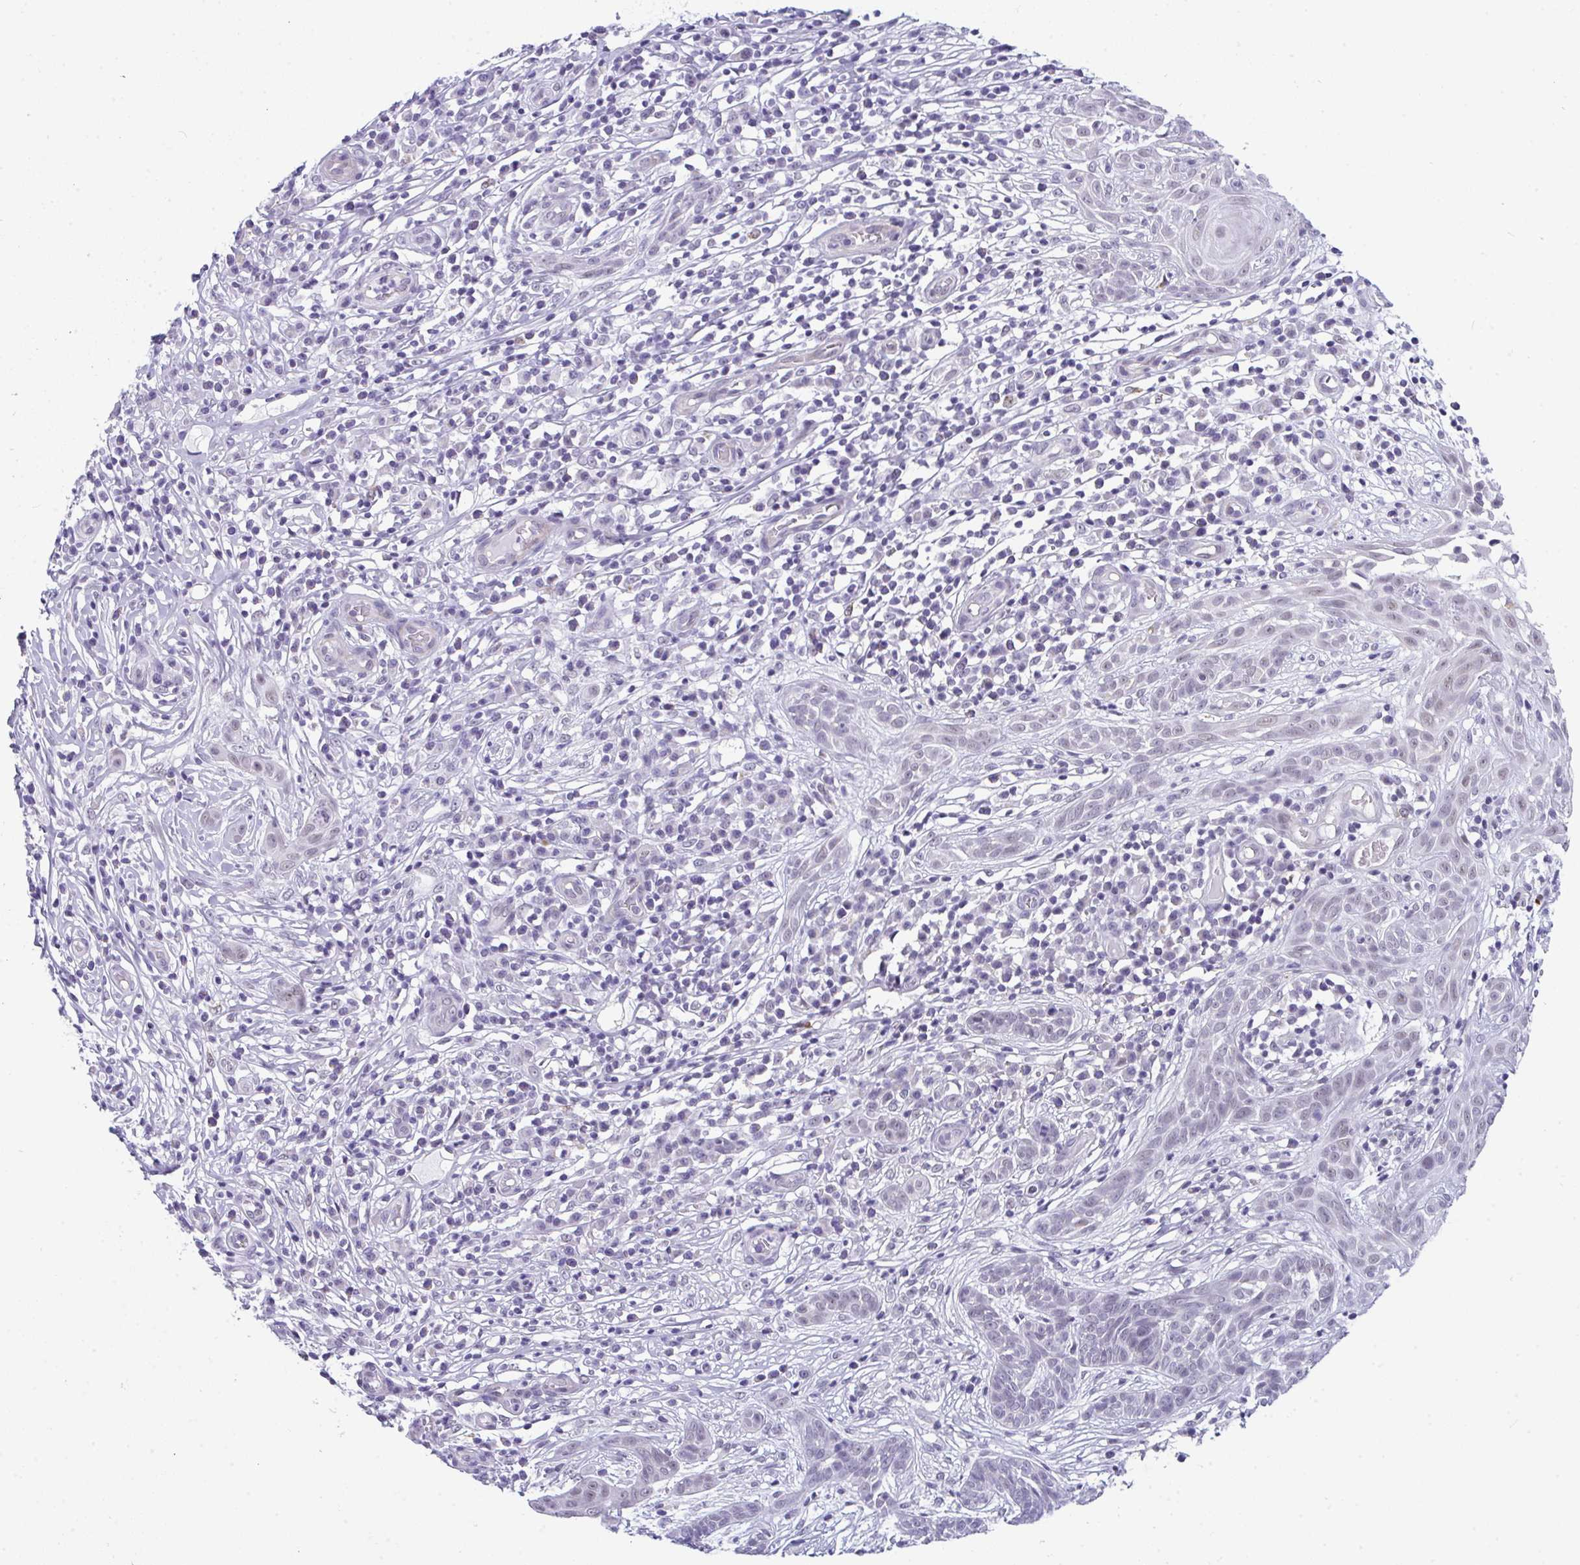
{"staining": {"intensity": "negative", "quantity": "none", "location": "none"}, "tissue": "skin cancer", "cell_type": "Tumor cells", "image_type": "cancer", "snomed": [{"axis": "morphology", "description": "Basal cell carcinoma"}, {"axis": "topography", "description": "Skin"}, {"axis": "topography", "description": "Skin, foot"}], "caption": "There is no significant staining in tumor cells of skin basal cell carcinoma.", "gene": "CDK13", "patient": {"sex": "female", "age": 86}}